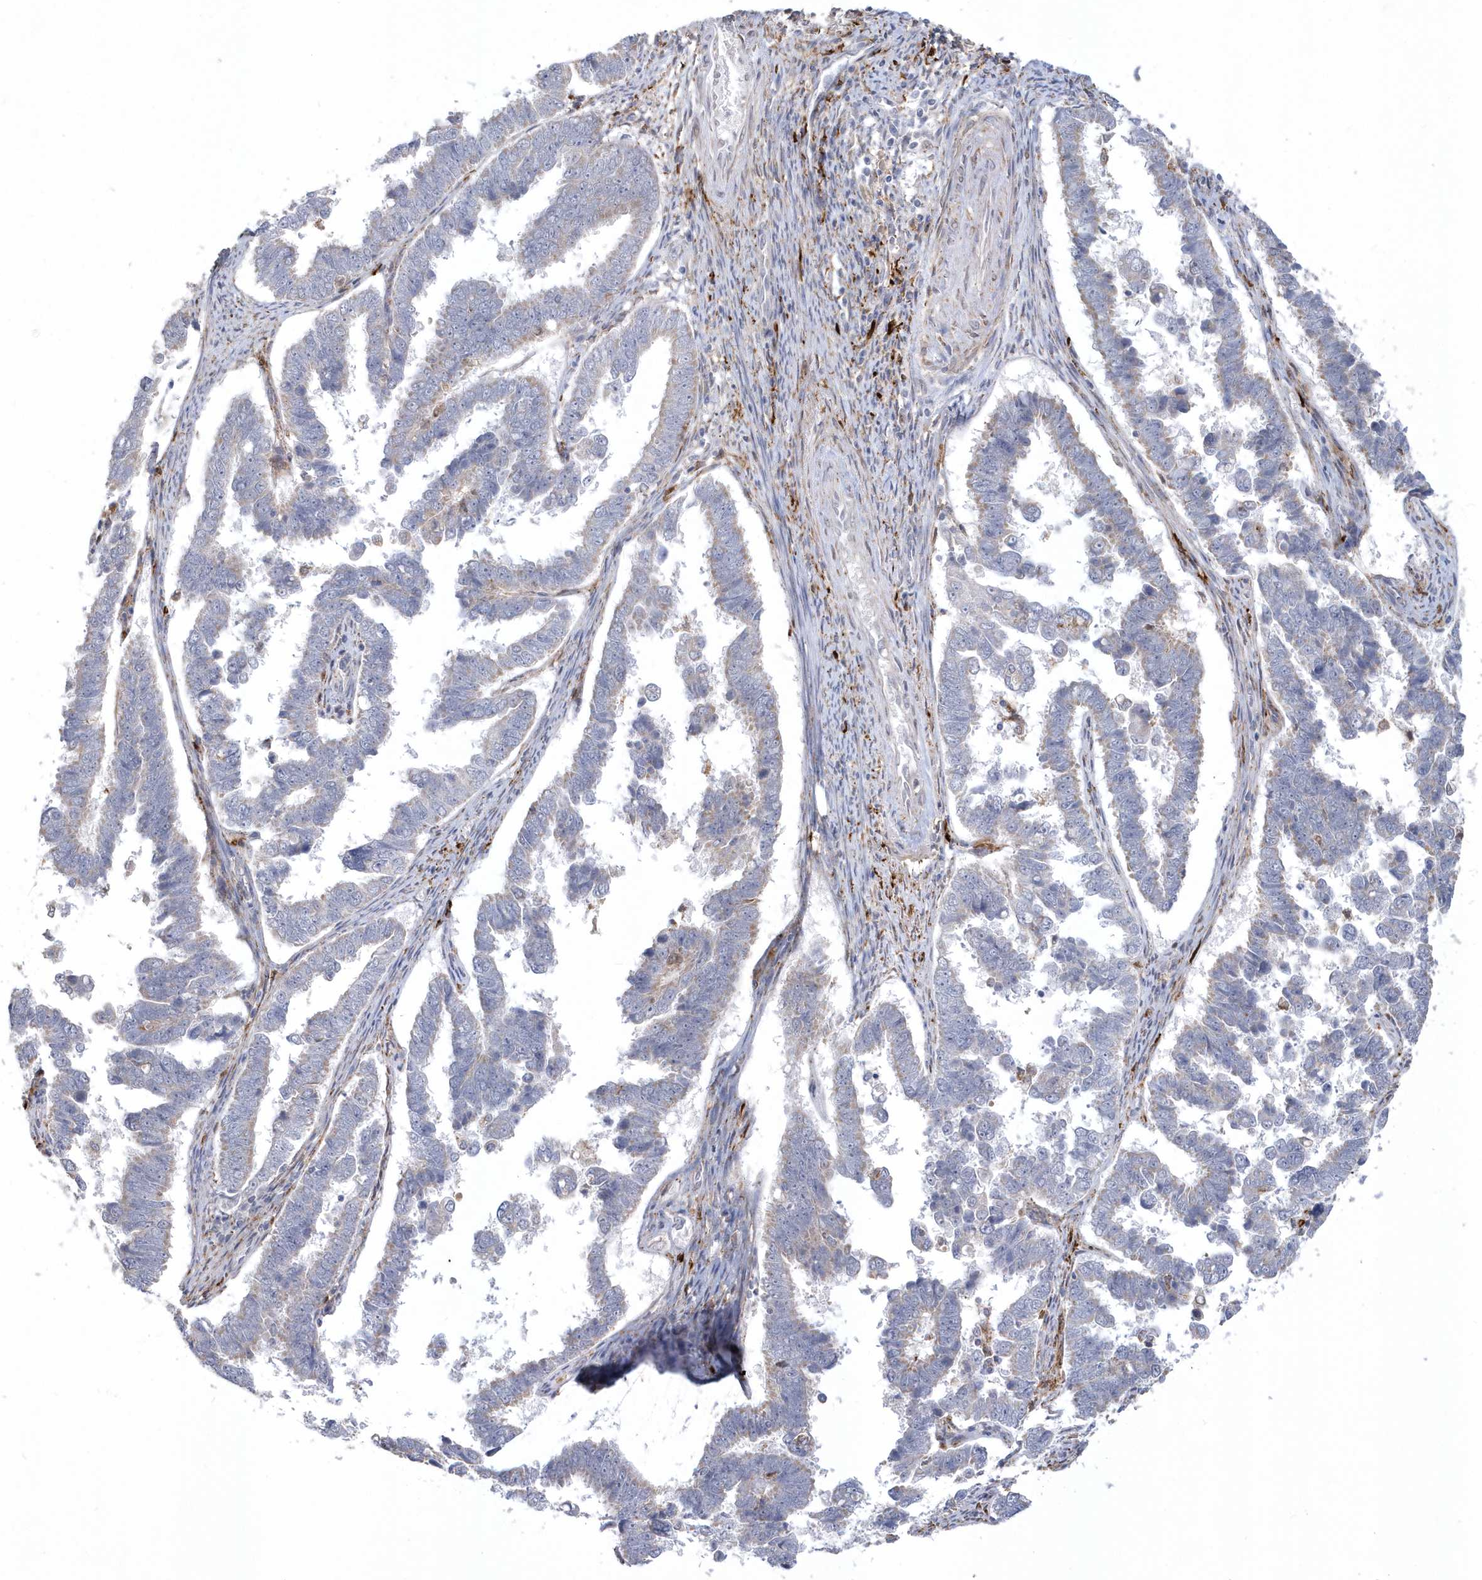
{"staining": {"intensity": "negative", "quantity": "none", "location": "none"}, "tissue": "endometrial cancer", "cell_type": "Tumor cells", "image_type": "cancer", "snomed": [{"axis": "morphology", "description": "Adenocarcinoma, NOS"}, {"axis": "topography", "description": "Endometrium"}], "caption": "Micrograph shows no significant protein expression in tumor cells of endometrial adenocarcinoma.", "gene": "TSPEAR", "patient": {"sex": "female", "age": 75}}